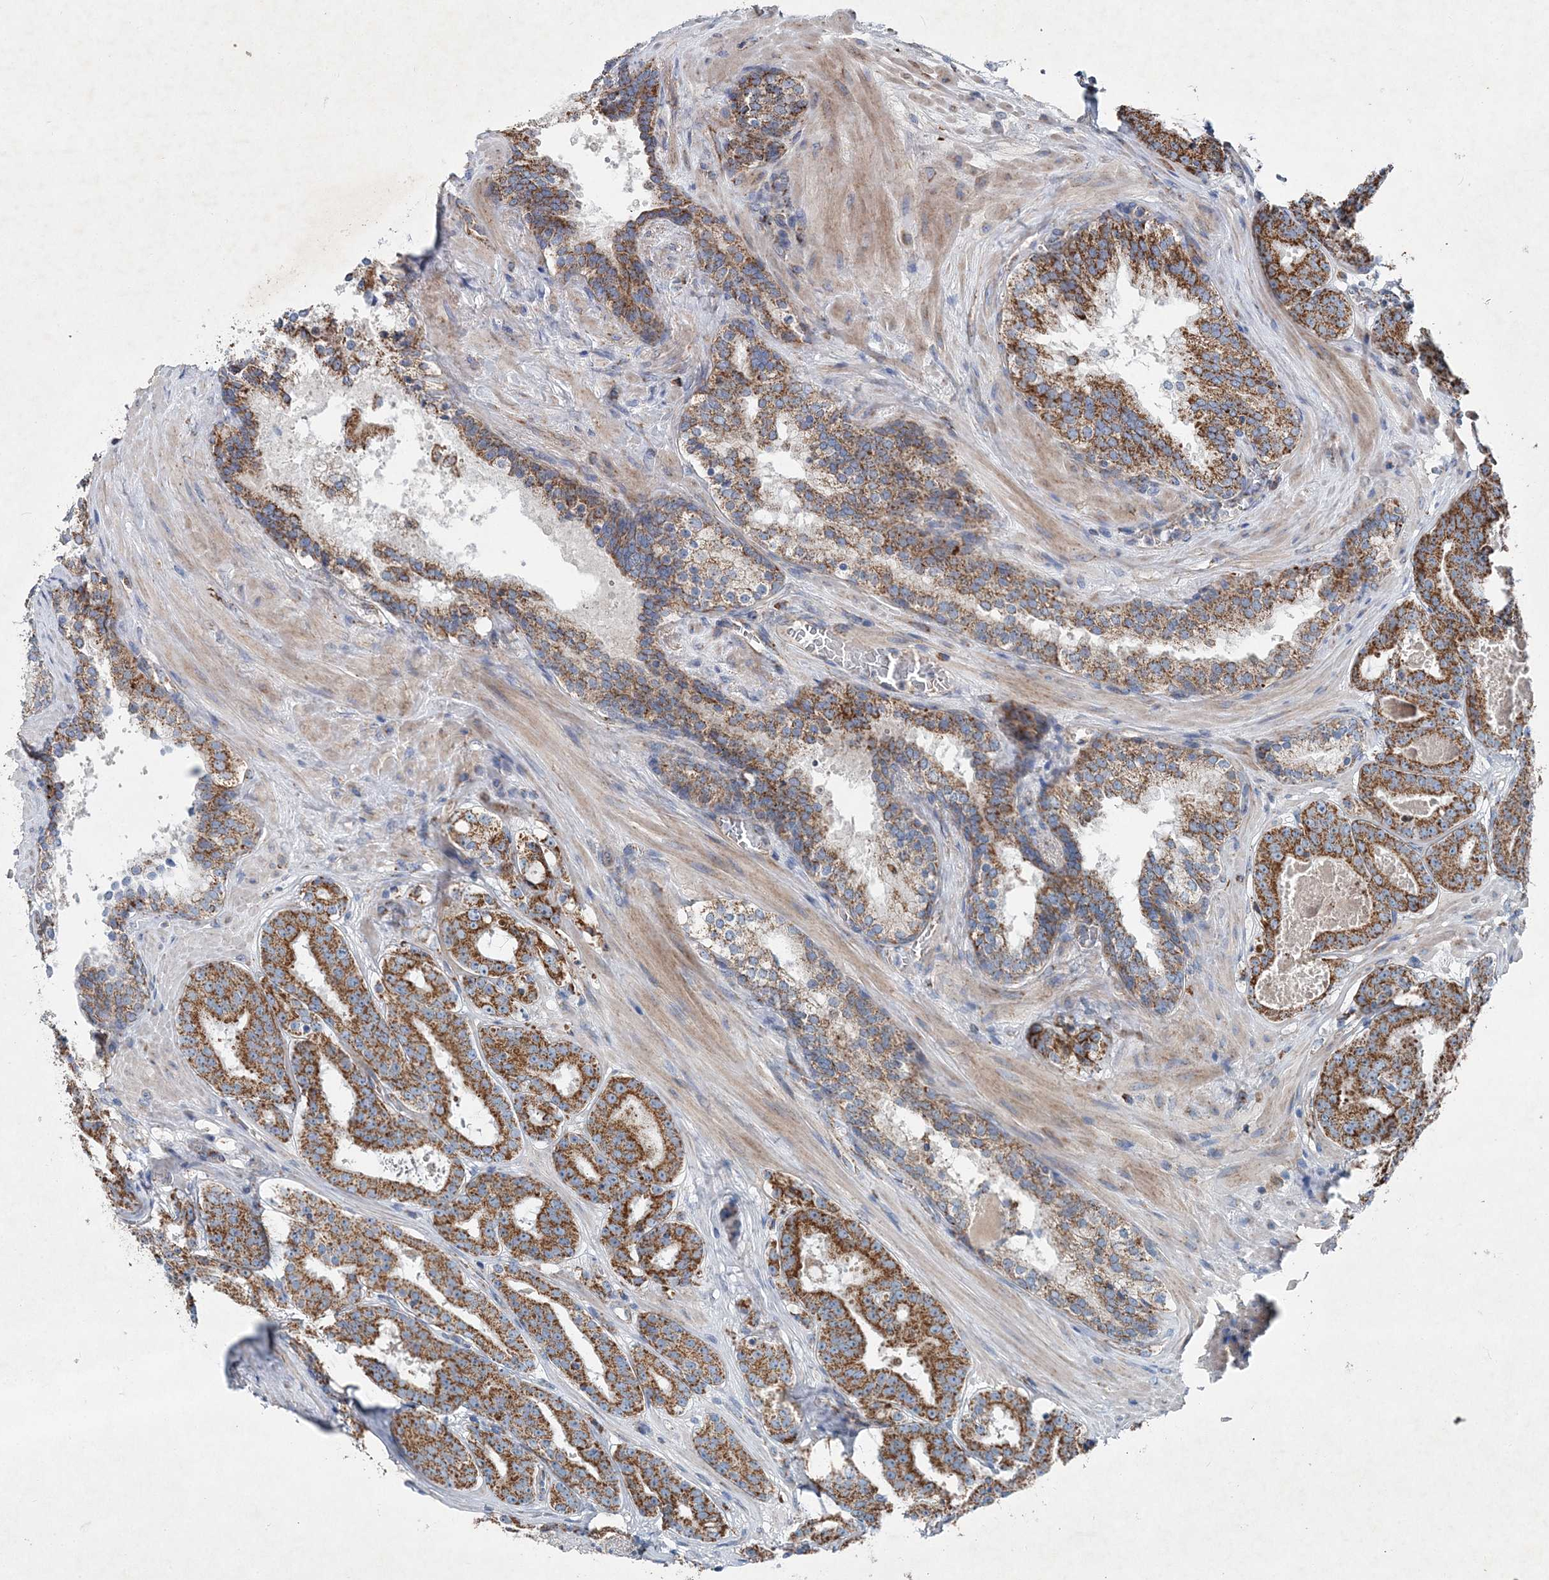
{"staining": {"intensity": "moderate", "quantity": ">75%", "location": "cytoplasmic/membranous"}, "tissue": "prostate cancer", "cell_type": "Tumor cells", "image_type": "cancer", "snomed": [{"axis": "morphology", "description": "Adenocarcinoma, High grade"}, {"axis": "topography", "description": "Prostate"}], "caption": "This is an image of IHC staining of prostate cancer (adenocarcinoma (high-grade)), which shows moderate expression in the cytoplasmic/membranous of tumor cells.", "gene": "SPAG16", "patient": {"sex": "male", "age": 57}}